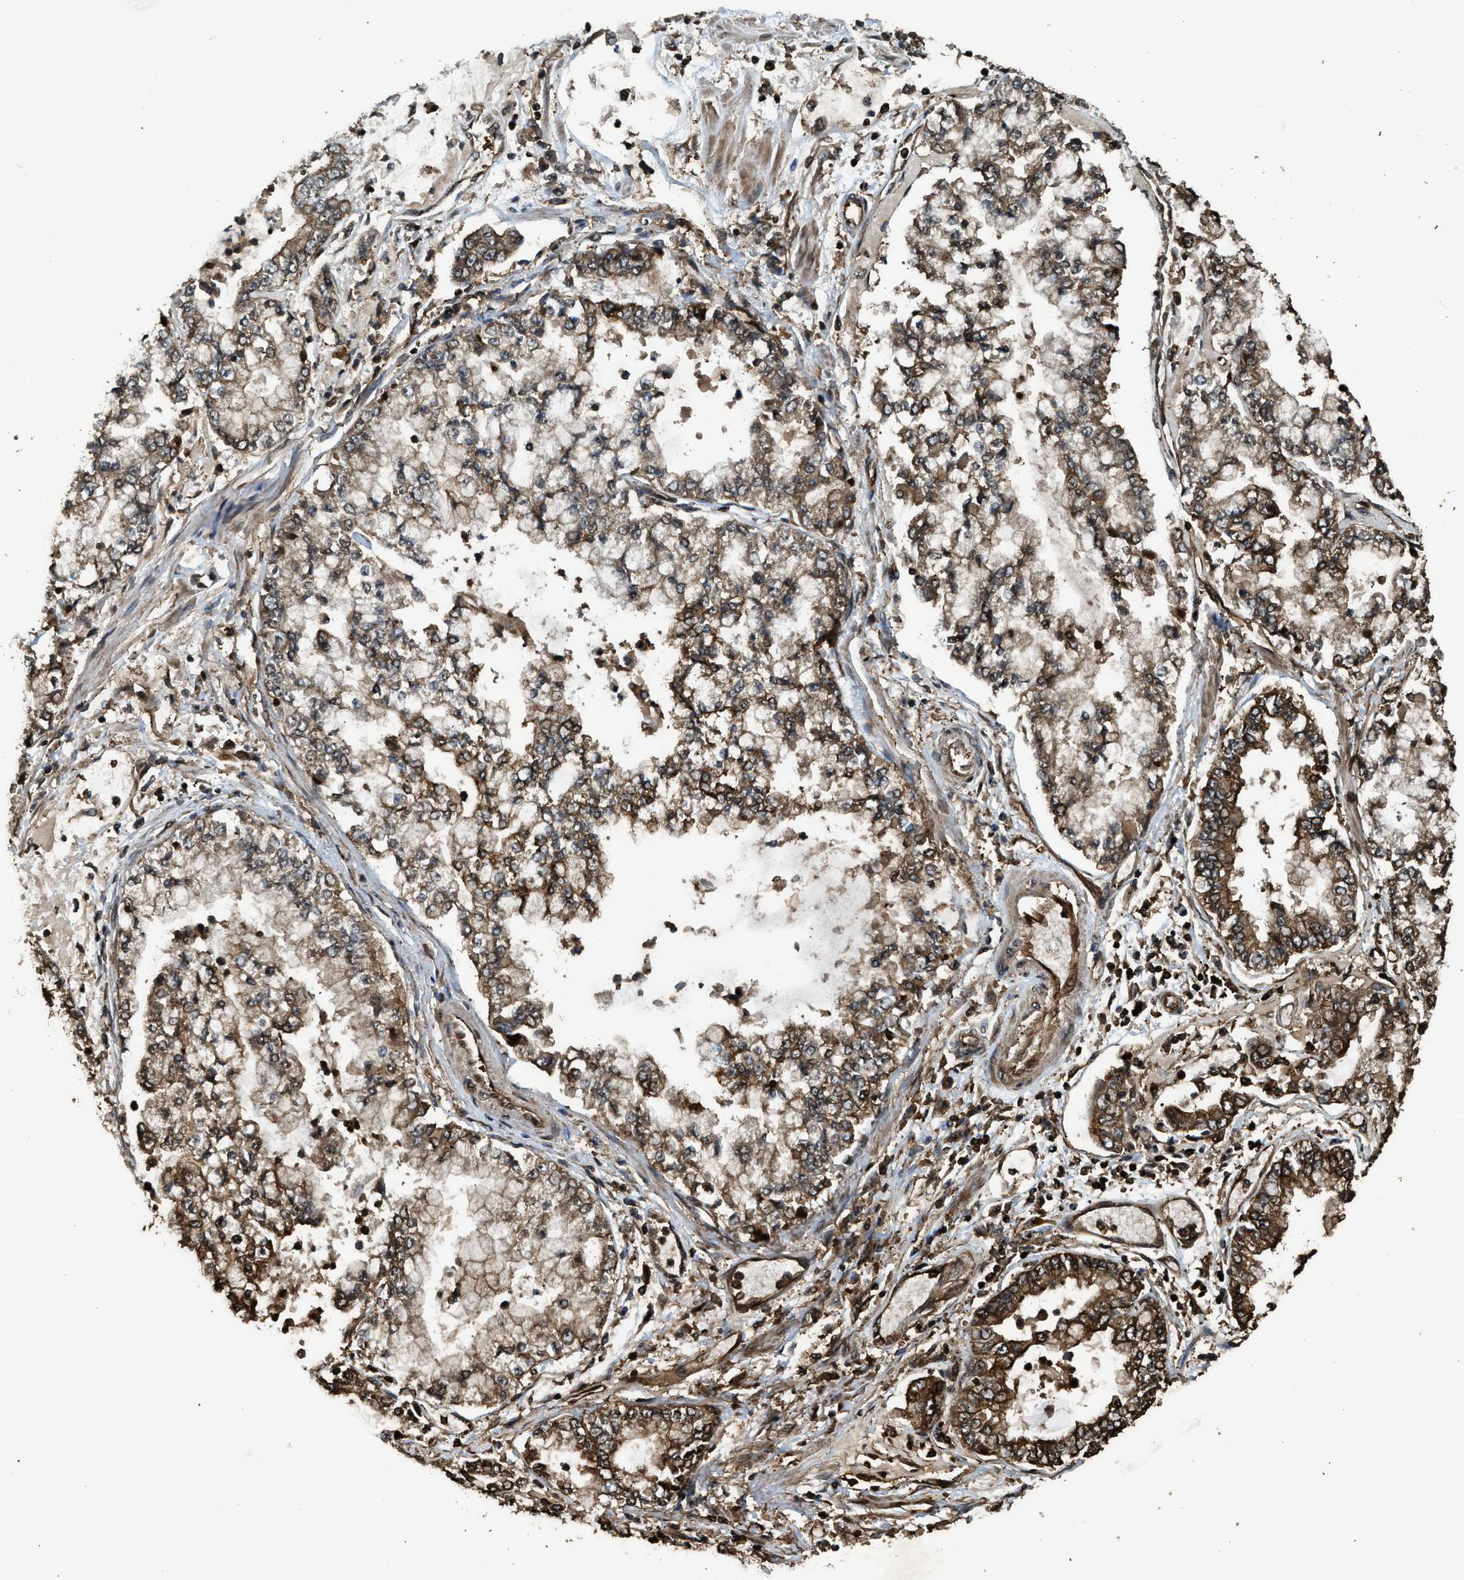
{"staining": {"intensity": "strong", "quantity": ">75%", "location": "cytoplasmic/membranous"}, "tissue": "stomach cancer", "cell_type": "Tumor cells", "image_type": "cancer", "snomed": [{"axis": "morphology", "description": "Adenocarcinoma, NOS"}, {"axis": "topography", "description": "Stomach"}], "caption": "A high-resolution image shows immunohistochemistry (IHC) staining of stomach adenocarcinoma, which exhibits strong cytoplasmic/membranous positivity in about >75% of tumor cells. Using DAB (brown) and hematoxylin (blue) stains, captured at high magnification using brightfield microscopy.", "gene": "MYBL2", "patient": {"sex": "male", "age": 76}}